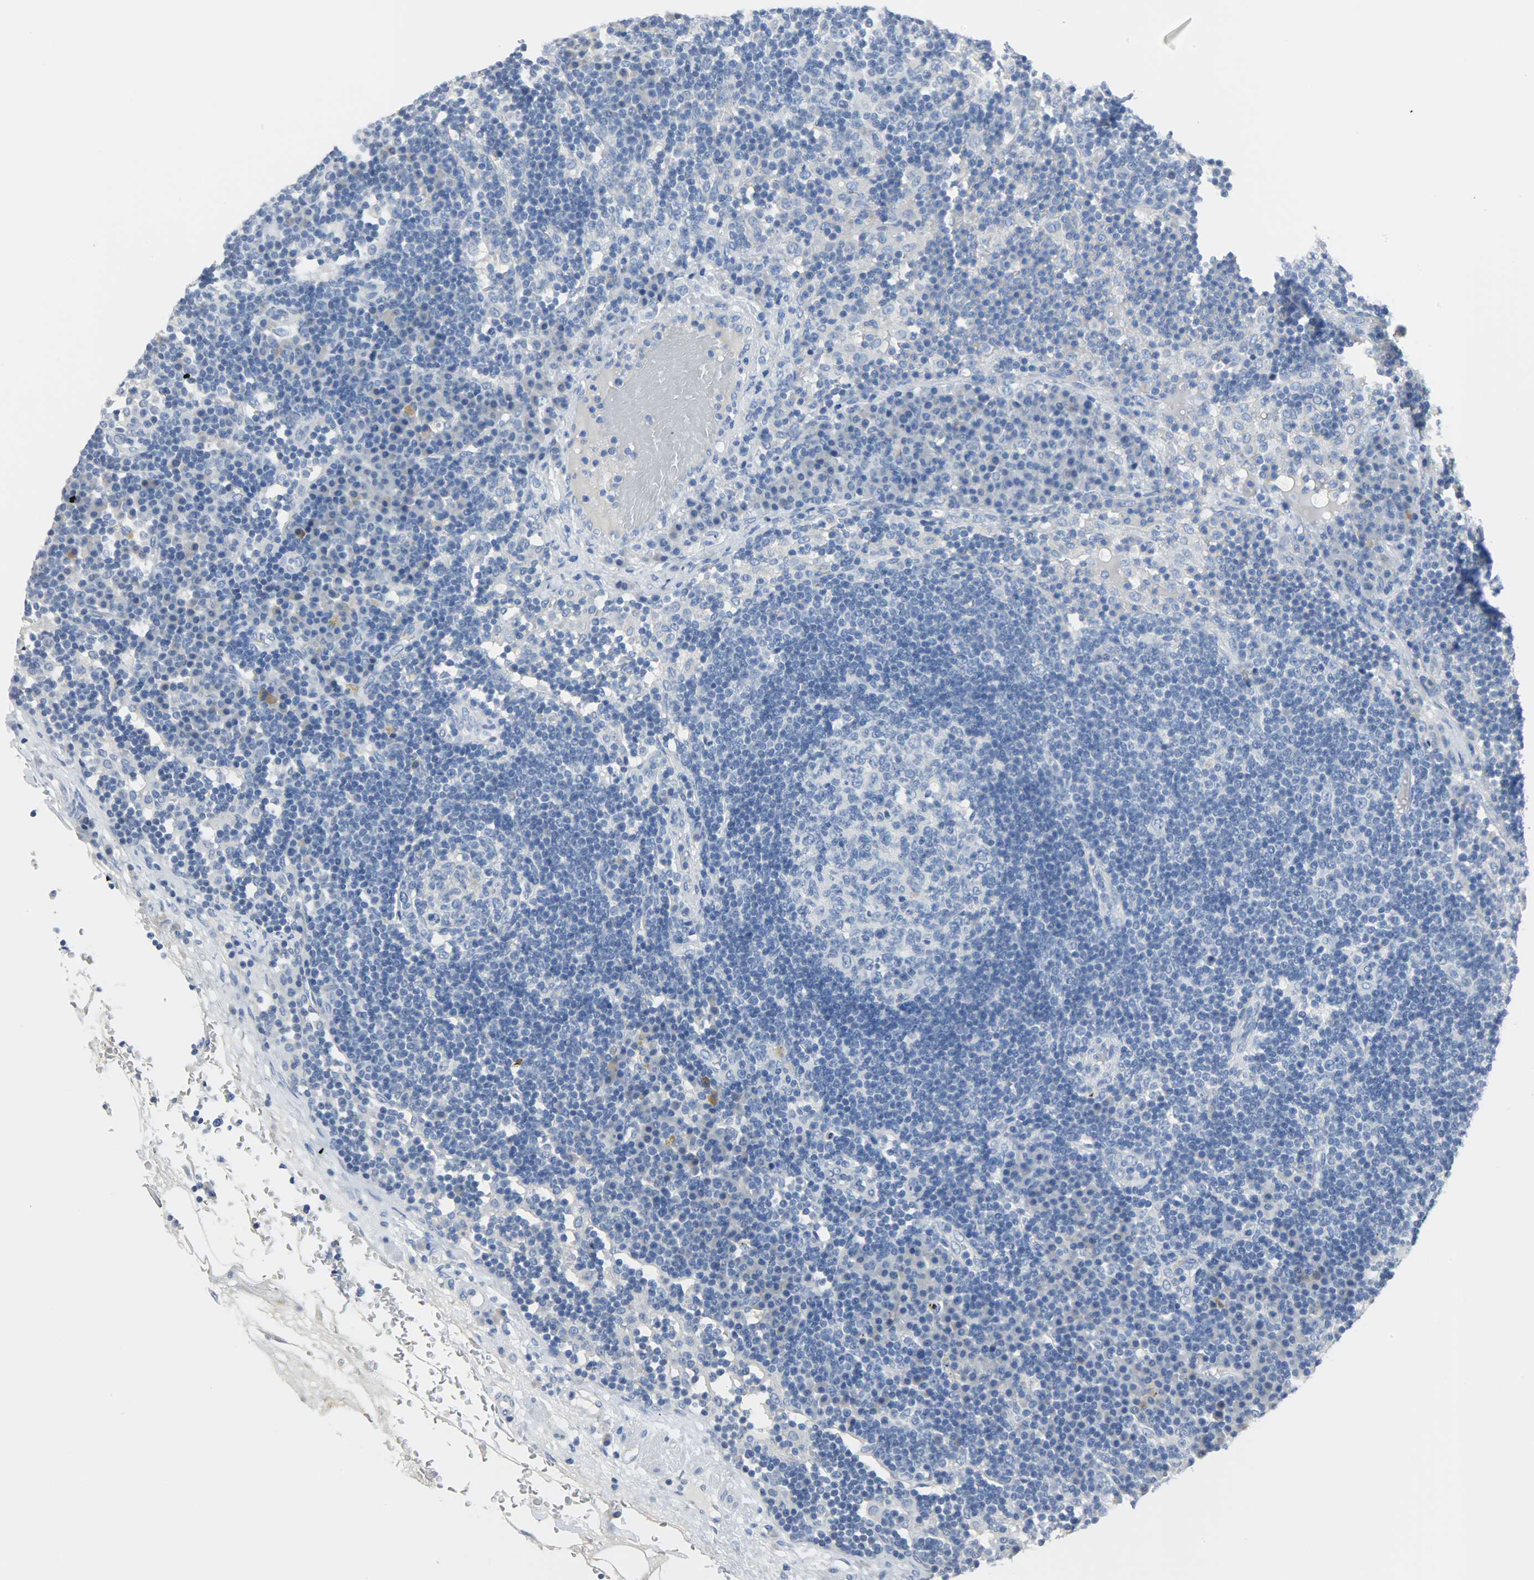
{"staining": {"intensity": "negative", "quantity": "none", "location": "none"}, "tissue": "lymph node", "cell_type": "Germinal center cells", "image_type": "normal", "snomed": [{"axis": "morphology", "description": "Normal tissue, NOS"}, {"axis": "morphology", "description": "Squamous cell carcinoma, metastatic, NOS"}, {"axis": "topography", "description": "Lymph node"}], "caption": "High magnification brightfield microscopy of unremarkable lymph node stained with DAB (3,3'-diaminobenzidine) (brown) and counterstained with hematoxylin (blue): germinal center cells show no significant positivity.", "gene": "CA3", "patient": {"sex": "female", "age": 53}}